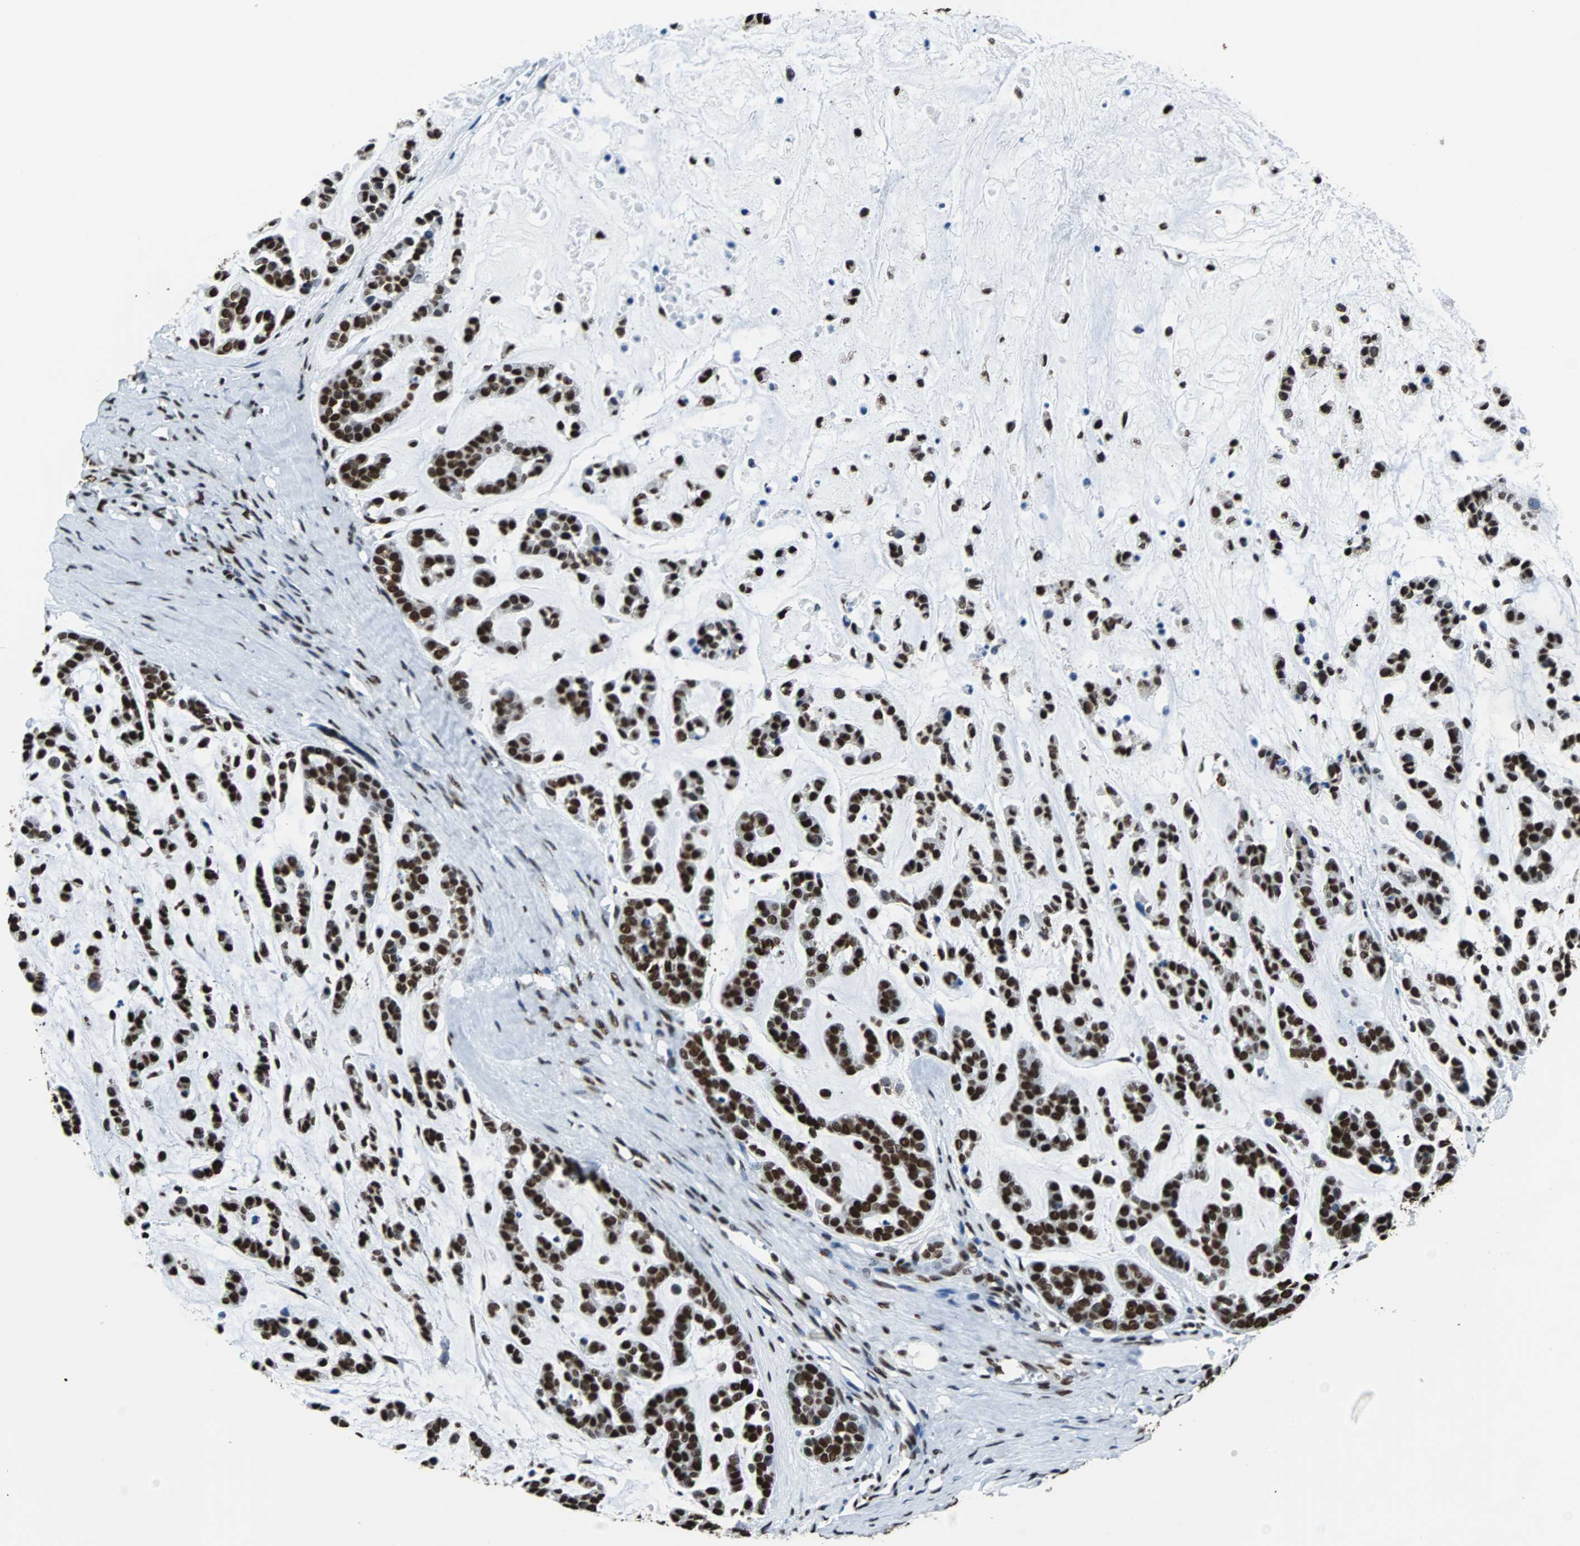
{"staining": {"intensity": "strong", "quantity": ">75%", "location": "nuclear"}, "tissue": "head and neck cancer", "cell_type": "Tumor cells", "image_type": "cancer", "snomed": [{"axis": "morphology", "description": "Adenocarcinoma, NOS"}, {"axis": "morphology", "description": "Adenoma, NOS"}, {"axis": "topography", "description": "Head-Neck"}], "caption": "Tumor cells exhibit high levels of strong nuclear staining in approximately >75% of cells in head and neck adenoma.", "gene": "FUBP1", "patient": {"sex": "female", "age": 55}}